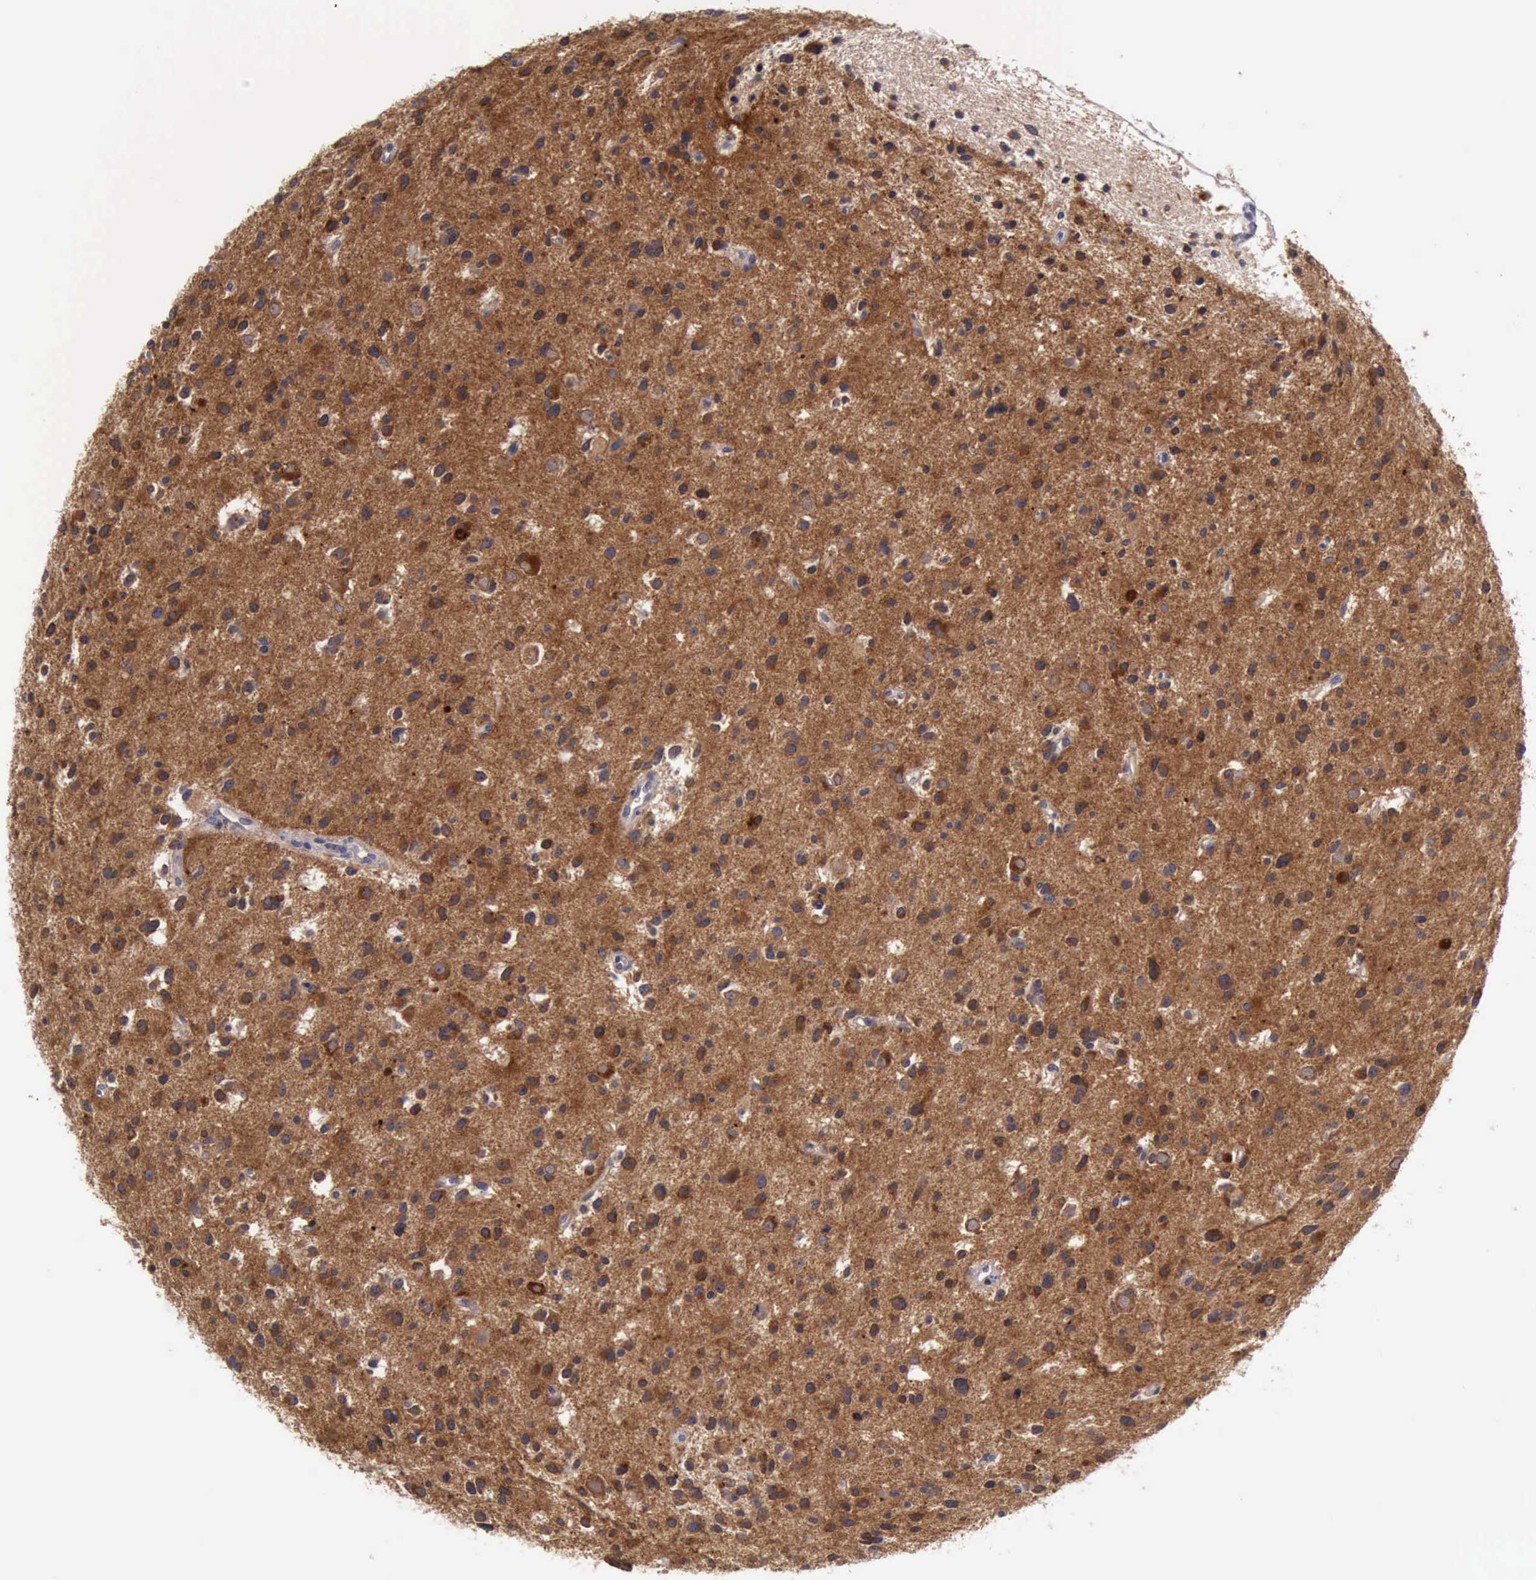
{"staining": {"intensity": "moderate", "quantity": "<25%", "location": "cytoplasmic/membranous"}, "tissue": "glioma", "cell_type": "Tumor cells", "image_type": "cancer", "snomed": [{"axis": "morphology", "description": "Glioma, malignant, Low grade"}, {"axis": "topography", "description": "Brain"}], "caption": "Human low-grade glioma (malignant) stained with a brown dye exhibits moderate cytoplasmic/membranous positive staining in approximately <25% of tumor cells.", "gene": "RAB39B", "patient": {"sex": "female", "age": 46}}